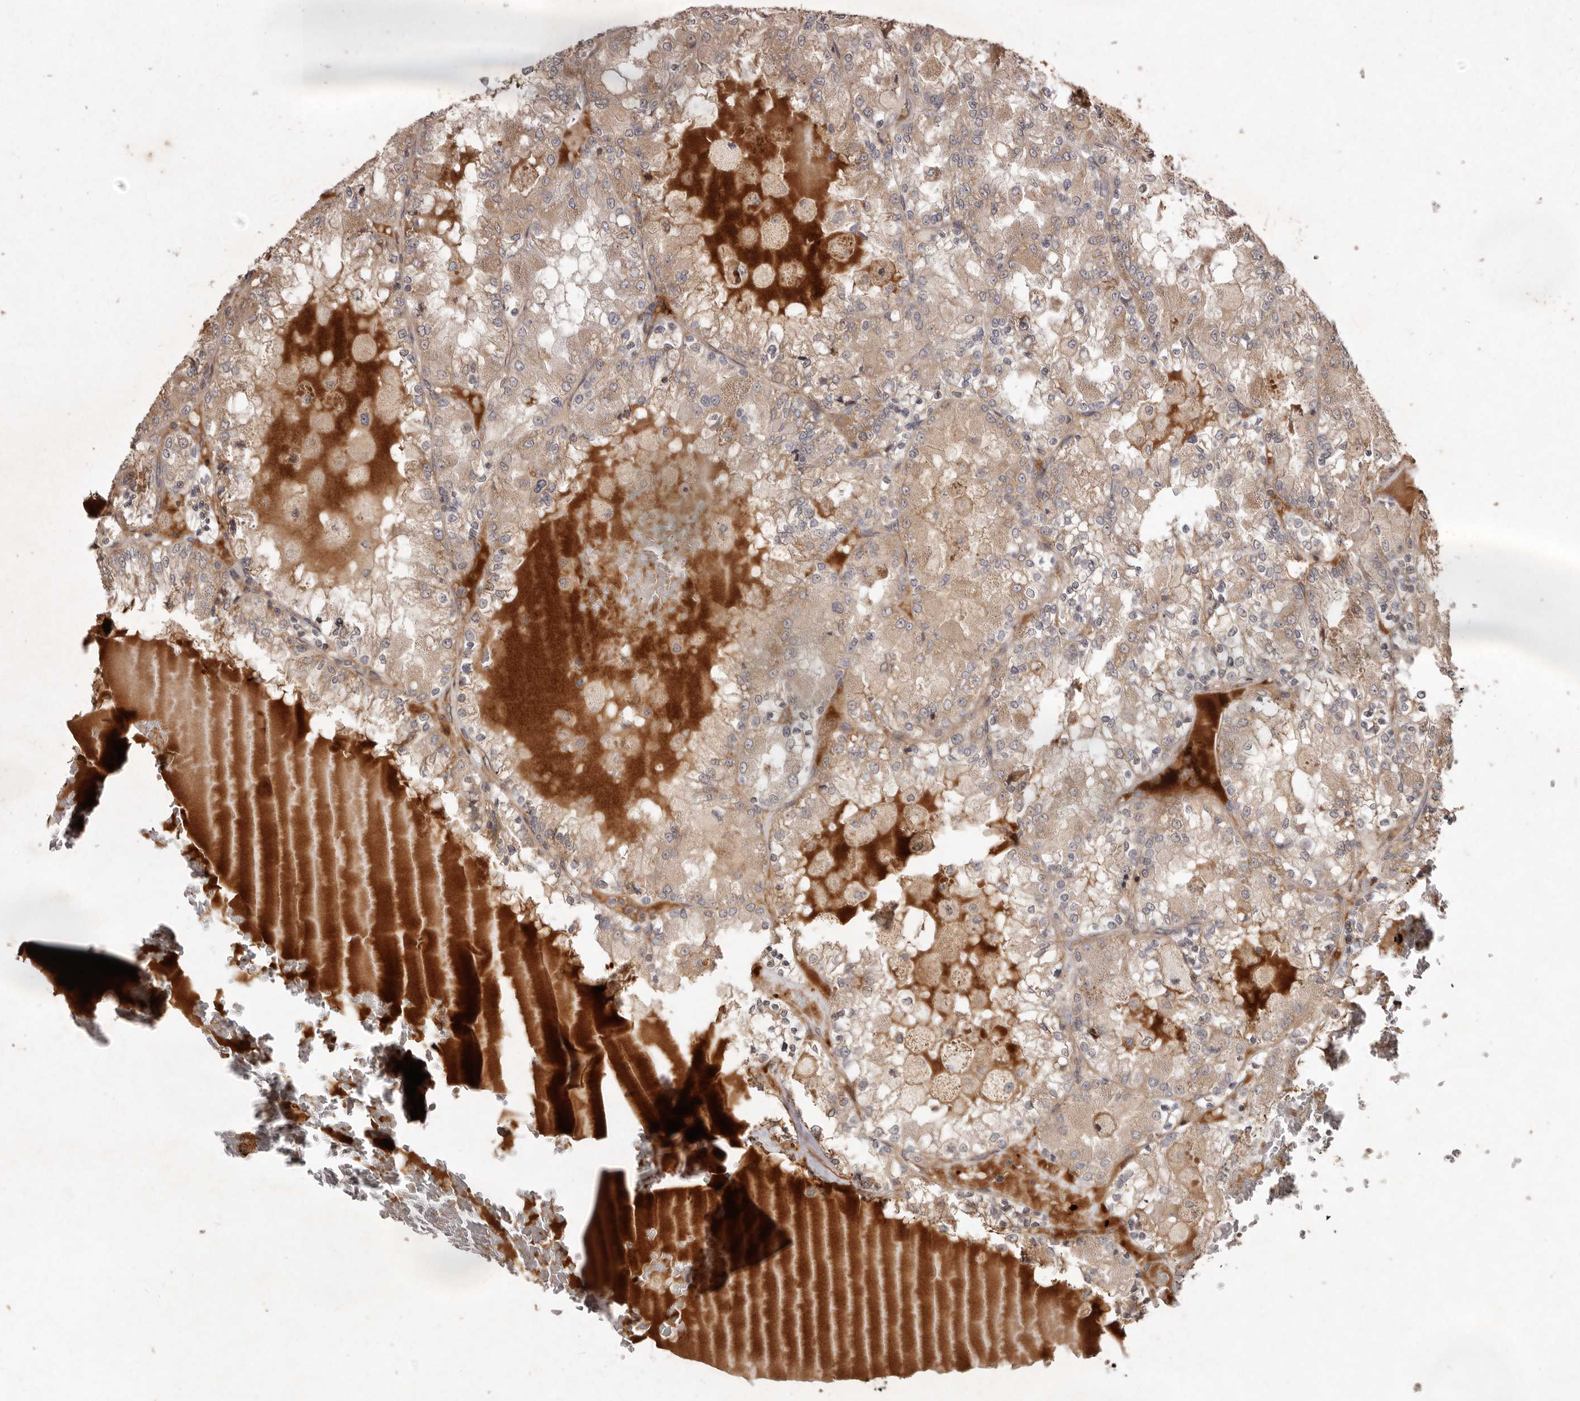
{"staining": {"intensity": "weak", "quantity": ">75%", "location": "cytoplasmic/membranous"}, "tissue": "renal cancer", "cell_type": "Tumor cells", "image_type": "cancer", "snomed": [{"axis": "morphology", "description": "Adenocarcinoma, NOS"}, {"axis": "topography", "description": "Kidney"}], "caption": "Protein analysis of adenocarcinoma (renal) tissue shows weak cytoplasmic/membranous staining in about >75% of tumor cells. (IHC, brightfield microscopy, high magnification).", "gene": "SEMA3A", "patient": {"sex": "female", "age": 56}}